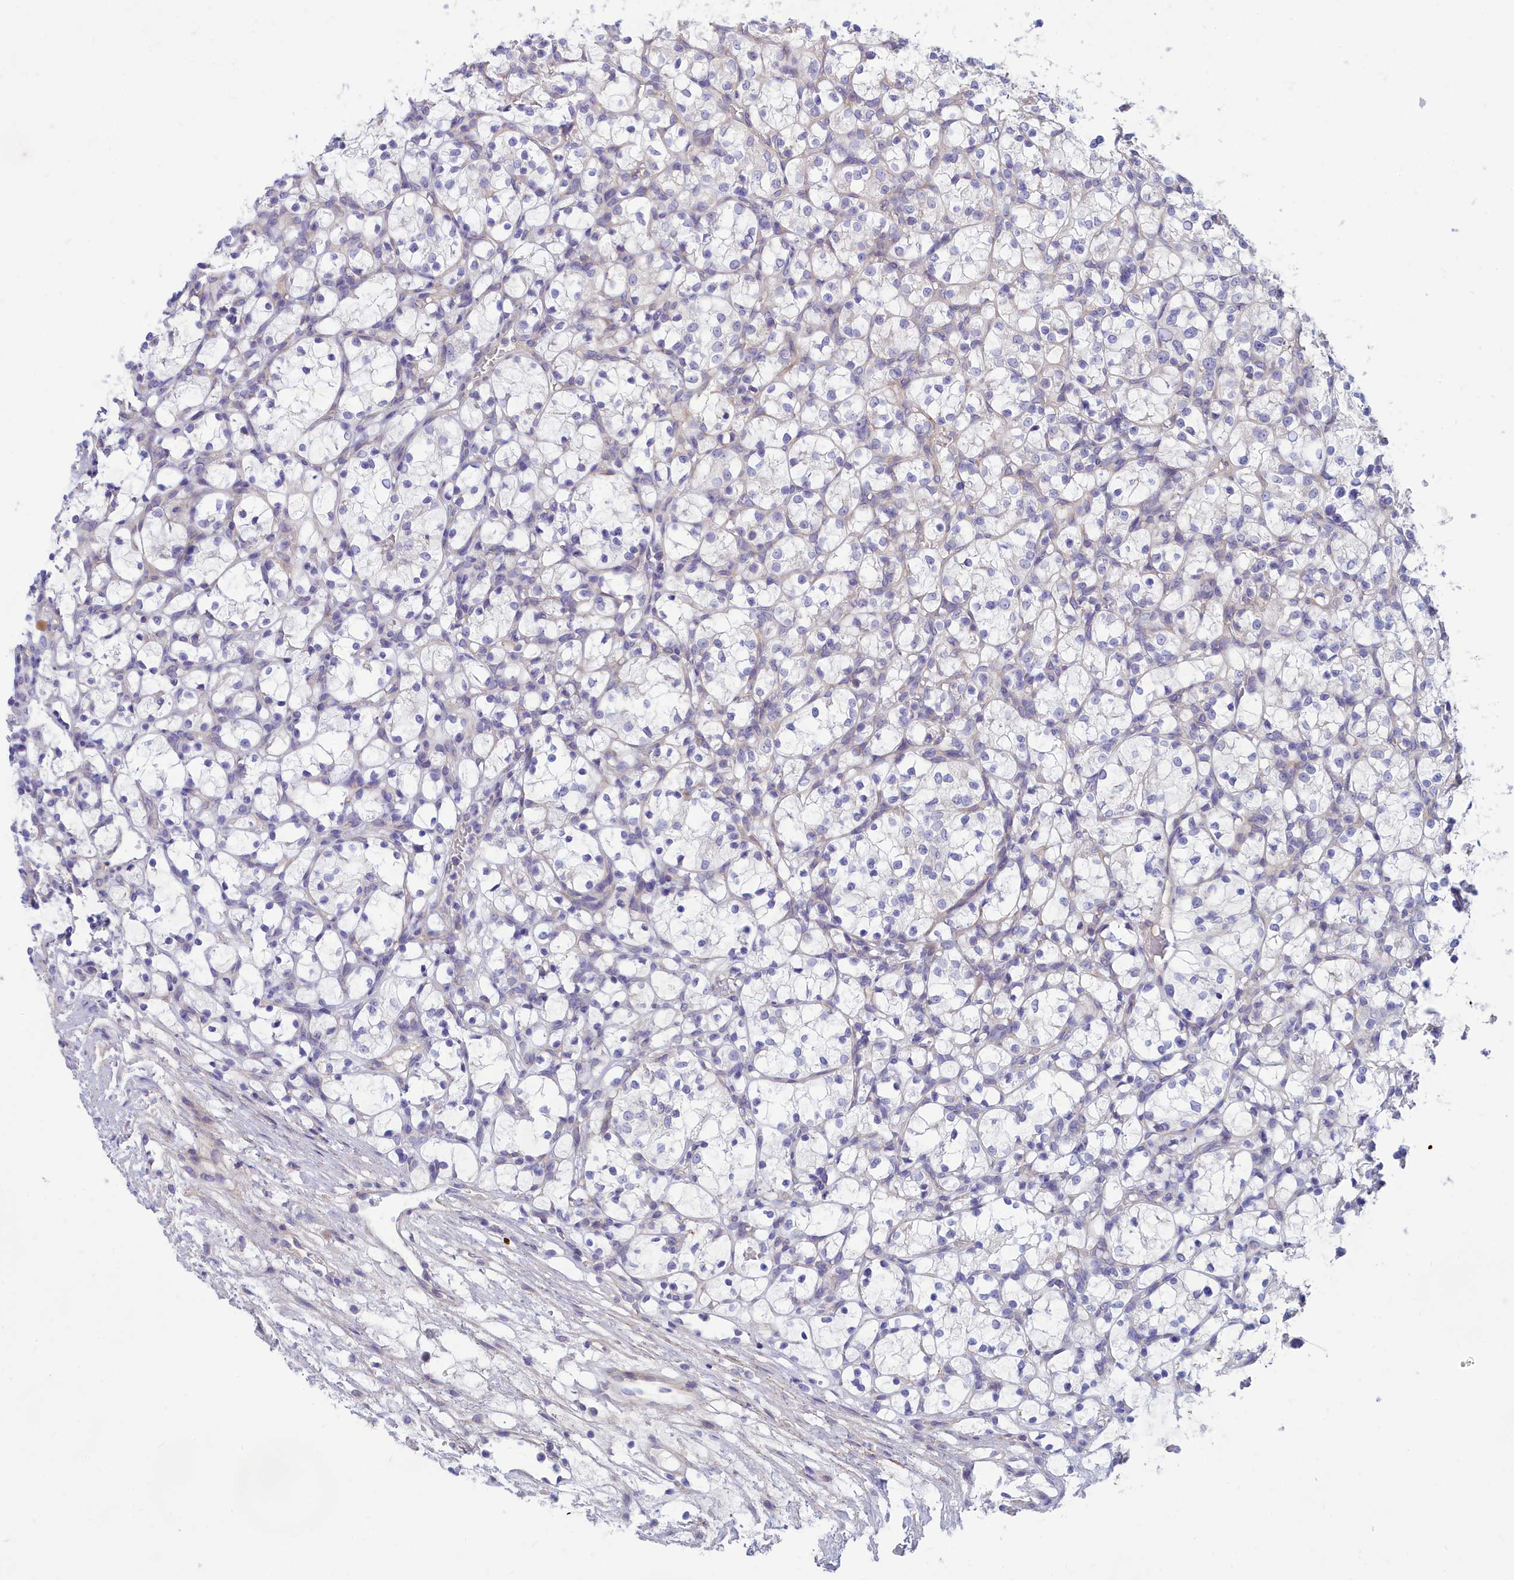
{"staining": {"intensity": "negative", "quantity": "none", "location": "none"}, "tissue": "renal cancer", "cell_type": "Tumor cells", "image_type": "cancer", "snomed": [{"axis": "morphology", "description": "Adenocarcinoma, NOS"}, {"axis": "topography", "description": "Kidney"}], "caption": "Immunohistochemistry (IHC) of renal cancer displays no staining in tumor cells. (Brightfield microscopy of DAB (3,3'-diaminobenzidine) immunohistochemistry at high magnification).", "gene": "TMEM30B", "patient": {"sex": "female", "age": 69}}